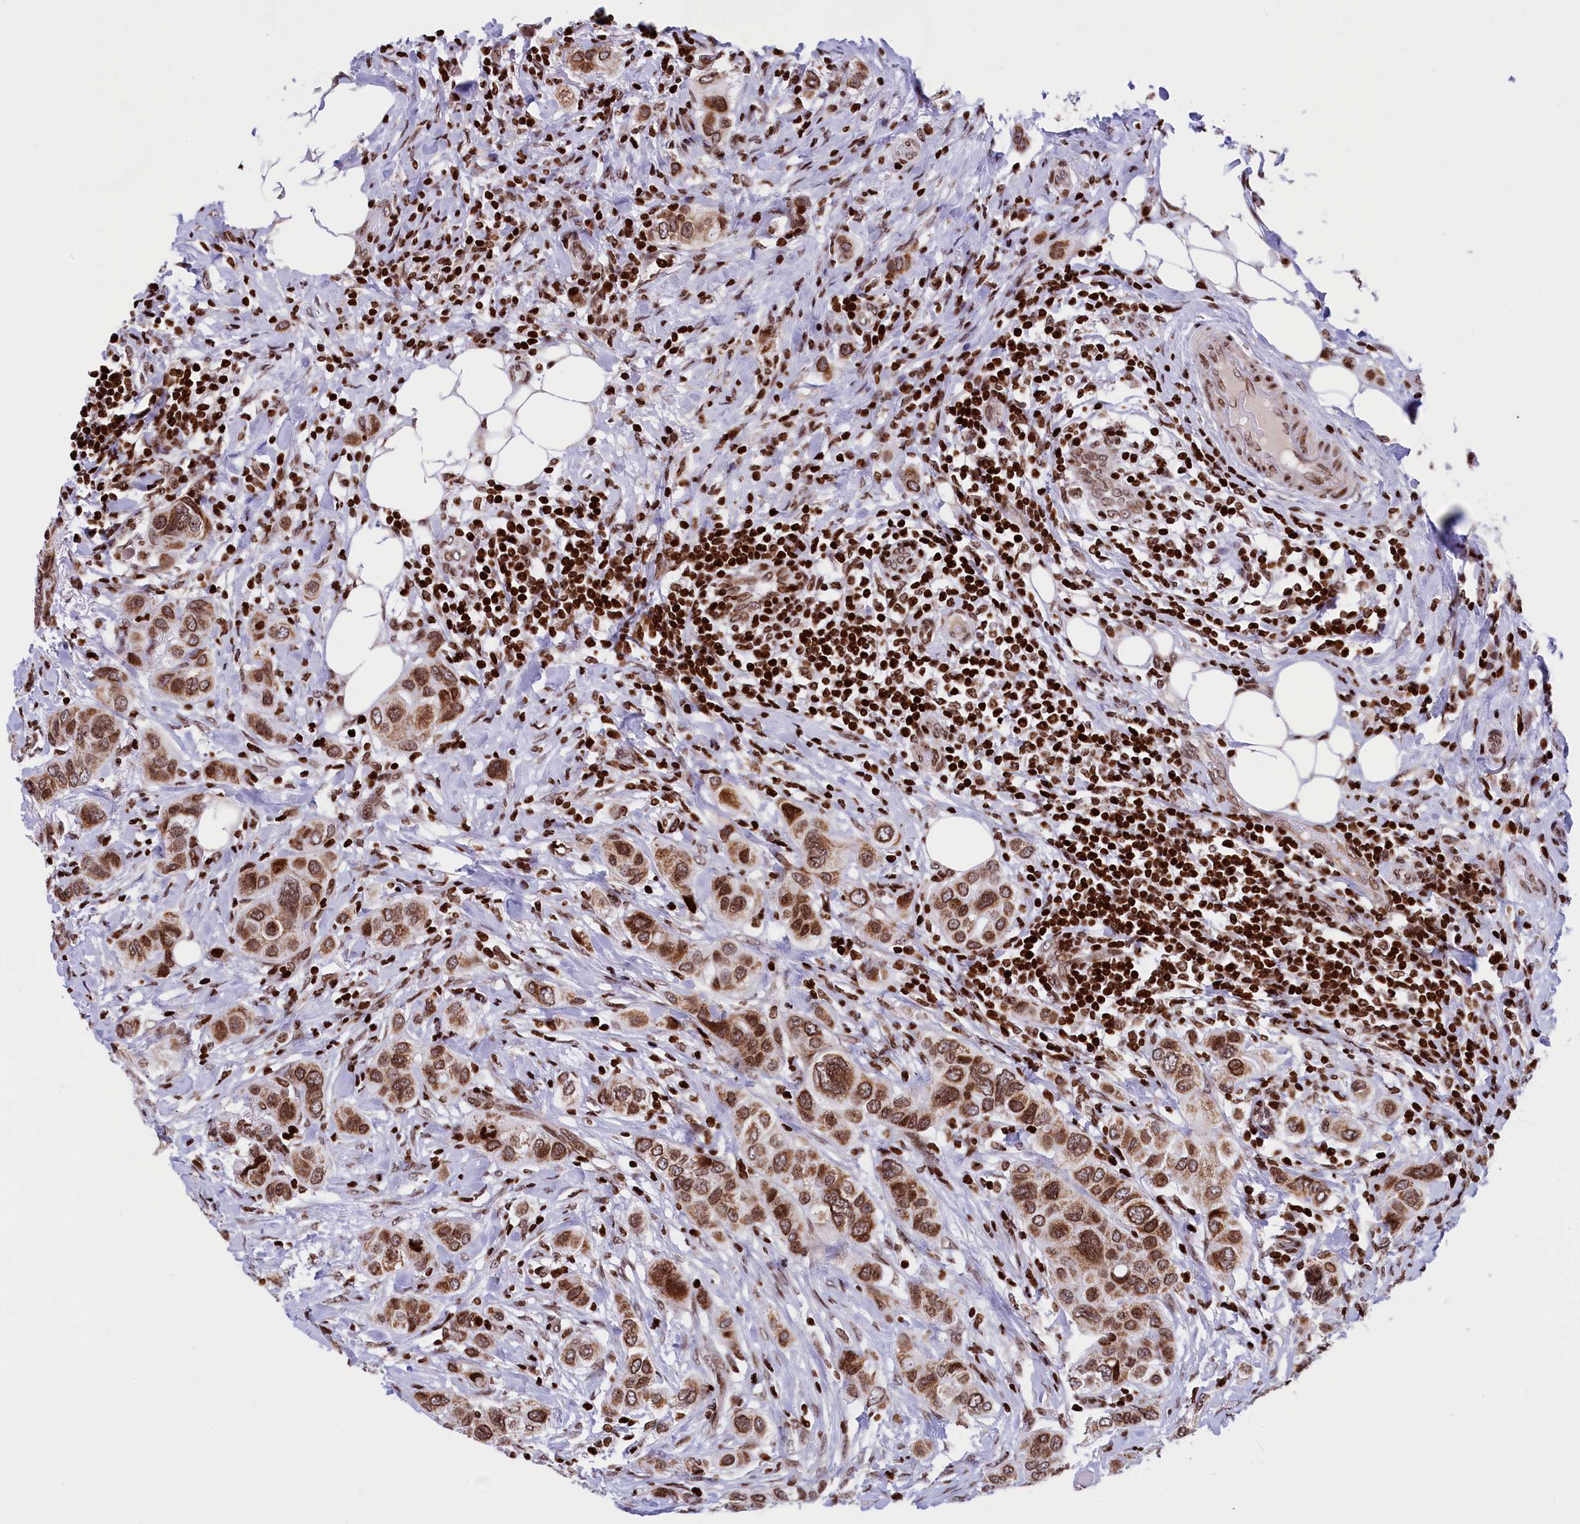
{"staining": {"intensity": "strong", "quantity": ">75%", "location": "cytoplasmic/membranous,nuclear"}, "tissue": "breast cancer", "cell_type": "Tumor cells", "image_type": "cancer", "snomed": [{"axis": "morphology", "description": "Lobular carcinoma"}, {"axis": "topography", "description": "Breast"}], "caption": "A high-resolution image shows immunohistochemistry (IHC) staining of lobular carcinoma (breast), which reveals strong cytoplasmic/membranous and nuclear positivity in about >75% of tumor cells.", "gene": "TIMM29", "patient": {"sex": "female", "age": 51}}